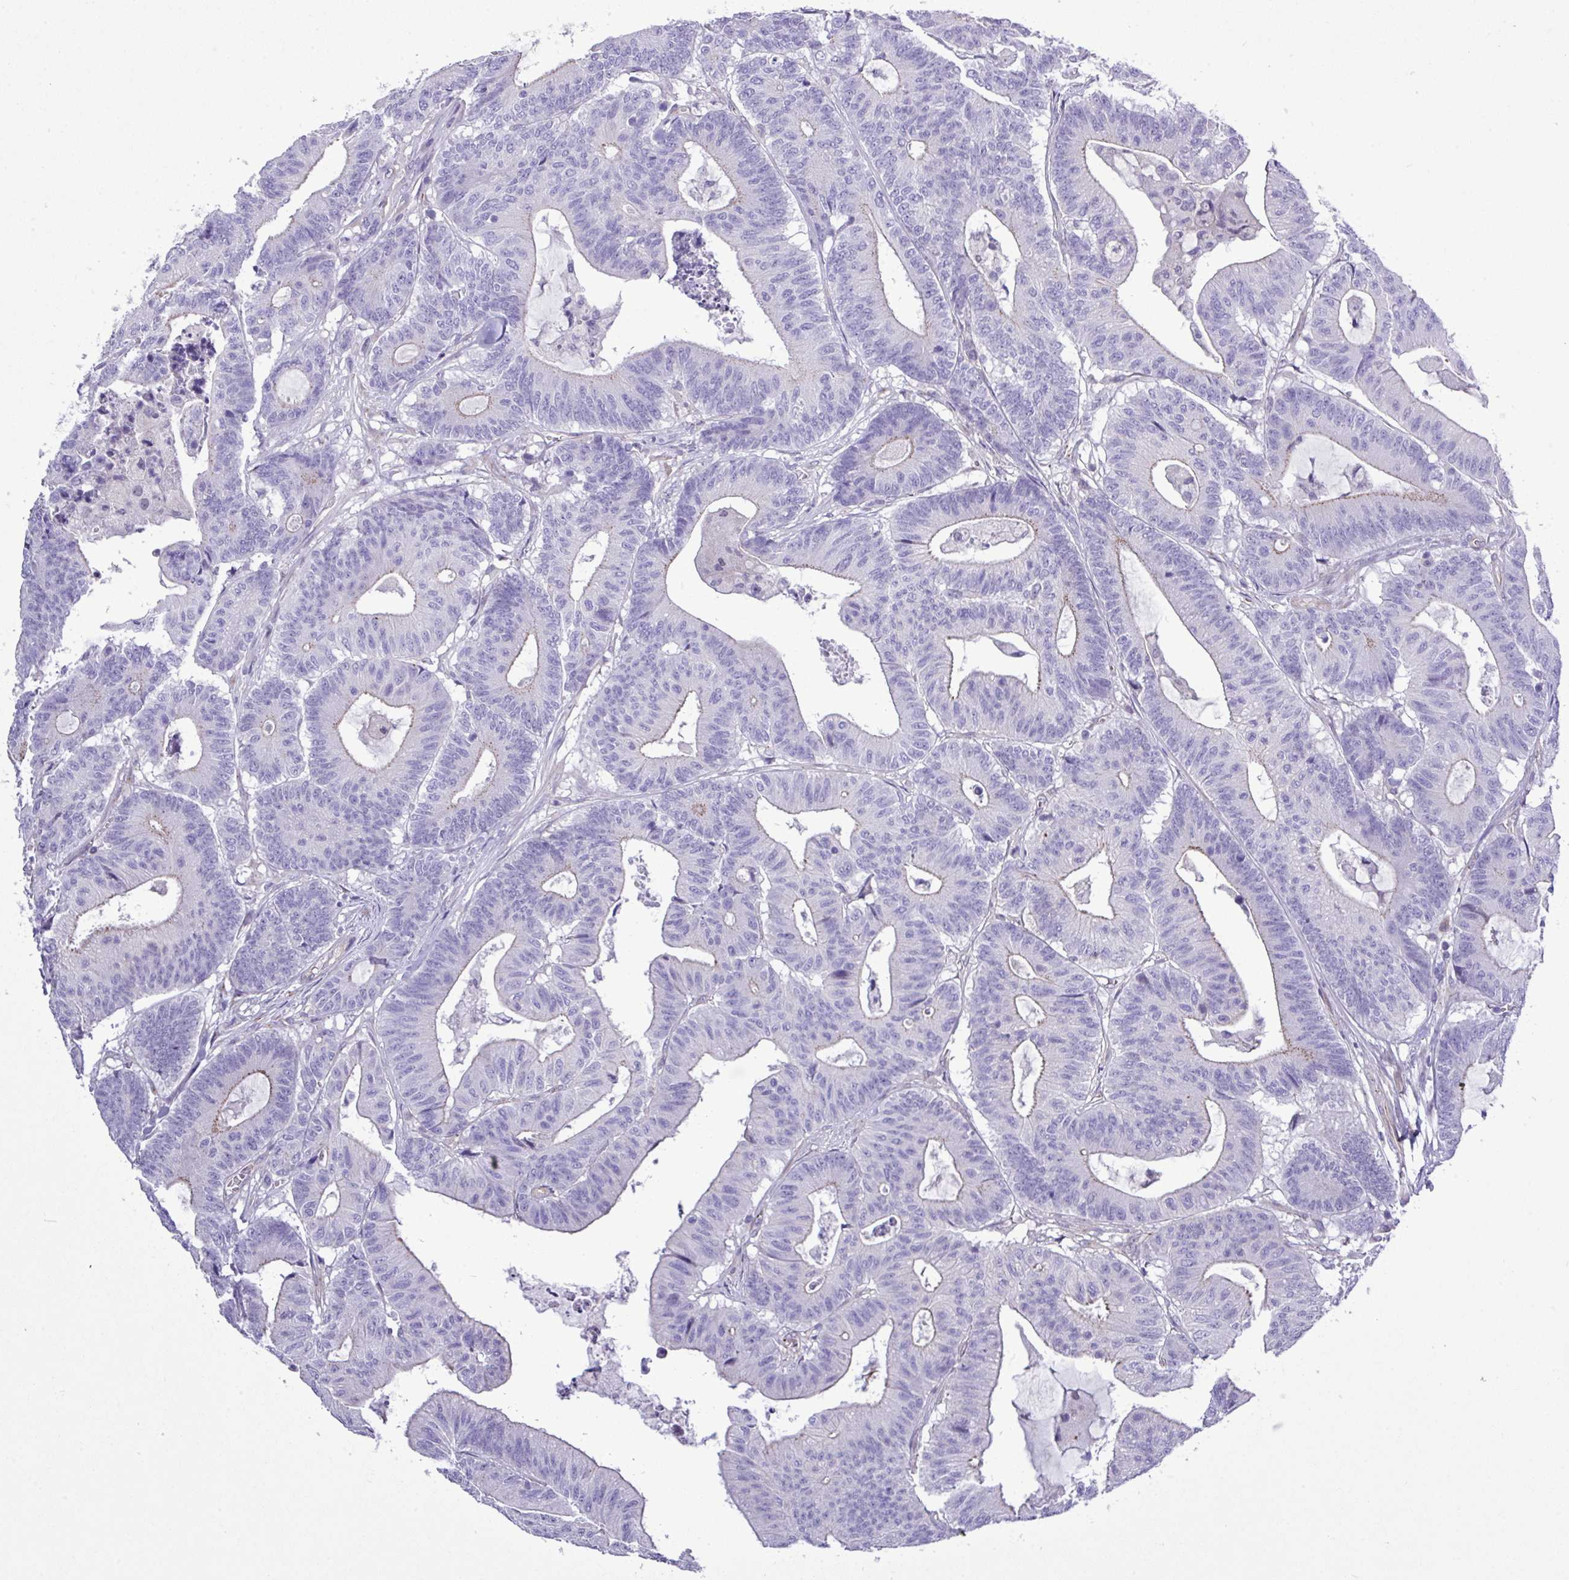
{"staining": {"intensity": "negative", "quantity": "none", "location": "none"}, "tissue": "colorectal cancer", "cell_type": "Tumor cells", "image_type": "cancer", "snomed": [{"axis": "morphology", "description": "Adenocarcinoma, NOS"}, {"axis": "topography", "description": "Colon"}], "caption": "A micrograph of human colorectal cancer (adenocarcinoma) is negative for staining in tumor cells. The staining is performed using DAB brown chromogen with nuclei counter-stained in using hematoxylin.", "gene": "SPINK8", "patient": {"sex": "female", "age": 84}}